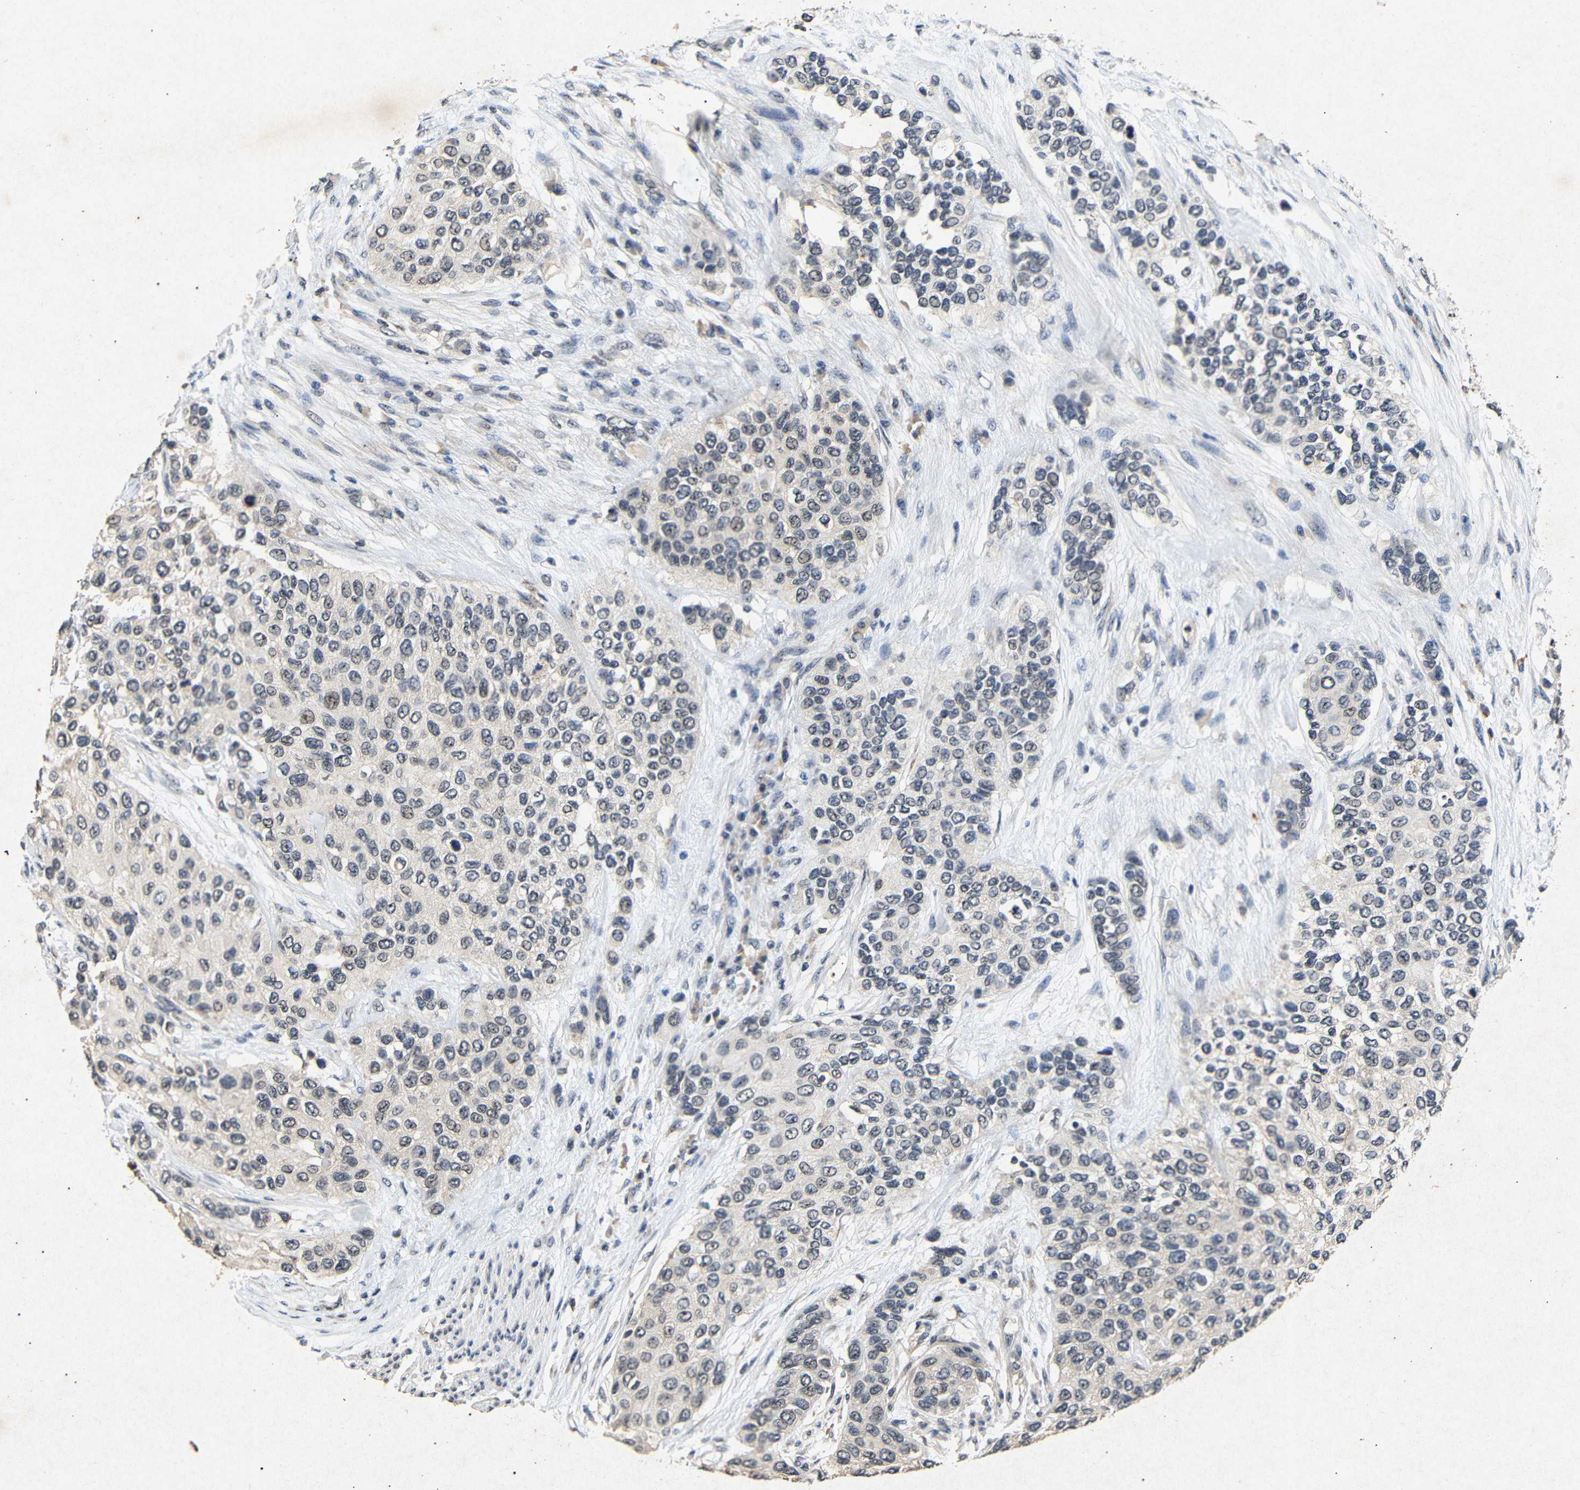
{"staining": {"intensity": "weak", "quantity": "25%-75%", "location": "nuclear"}, "tissue": "urothelial cancer", "cell_type": "Tumor cells", "image_type": "cancer", "snomed": [{"axis": "morphology", "description": "Urothelial carcinoma, High grade"}, {"axis": "topography", "description": "Urinary bladder"}], "caption": "Protein expression analysis of human urothelial carcinoma (high-grade) reveals weak nuclear expression in approximately 25%-75% of tumor cells.", "gene": "PARN", "patient": {"sex": "female", "age": 56}}